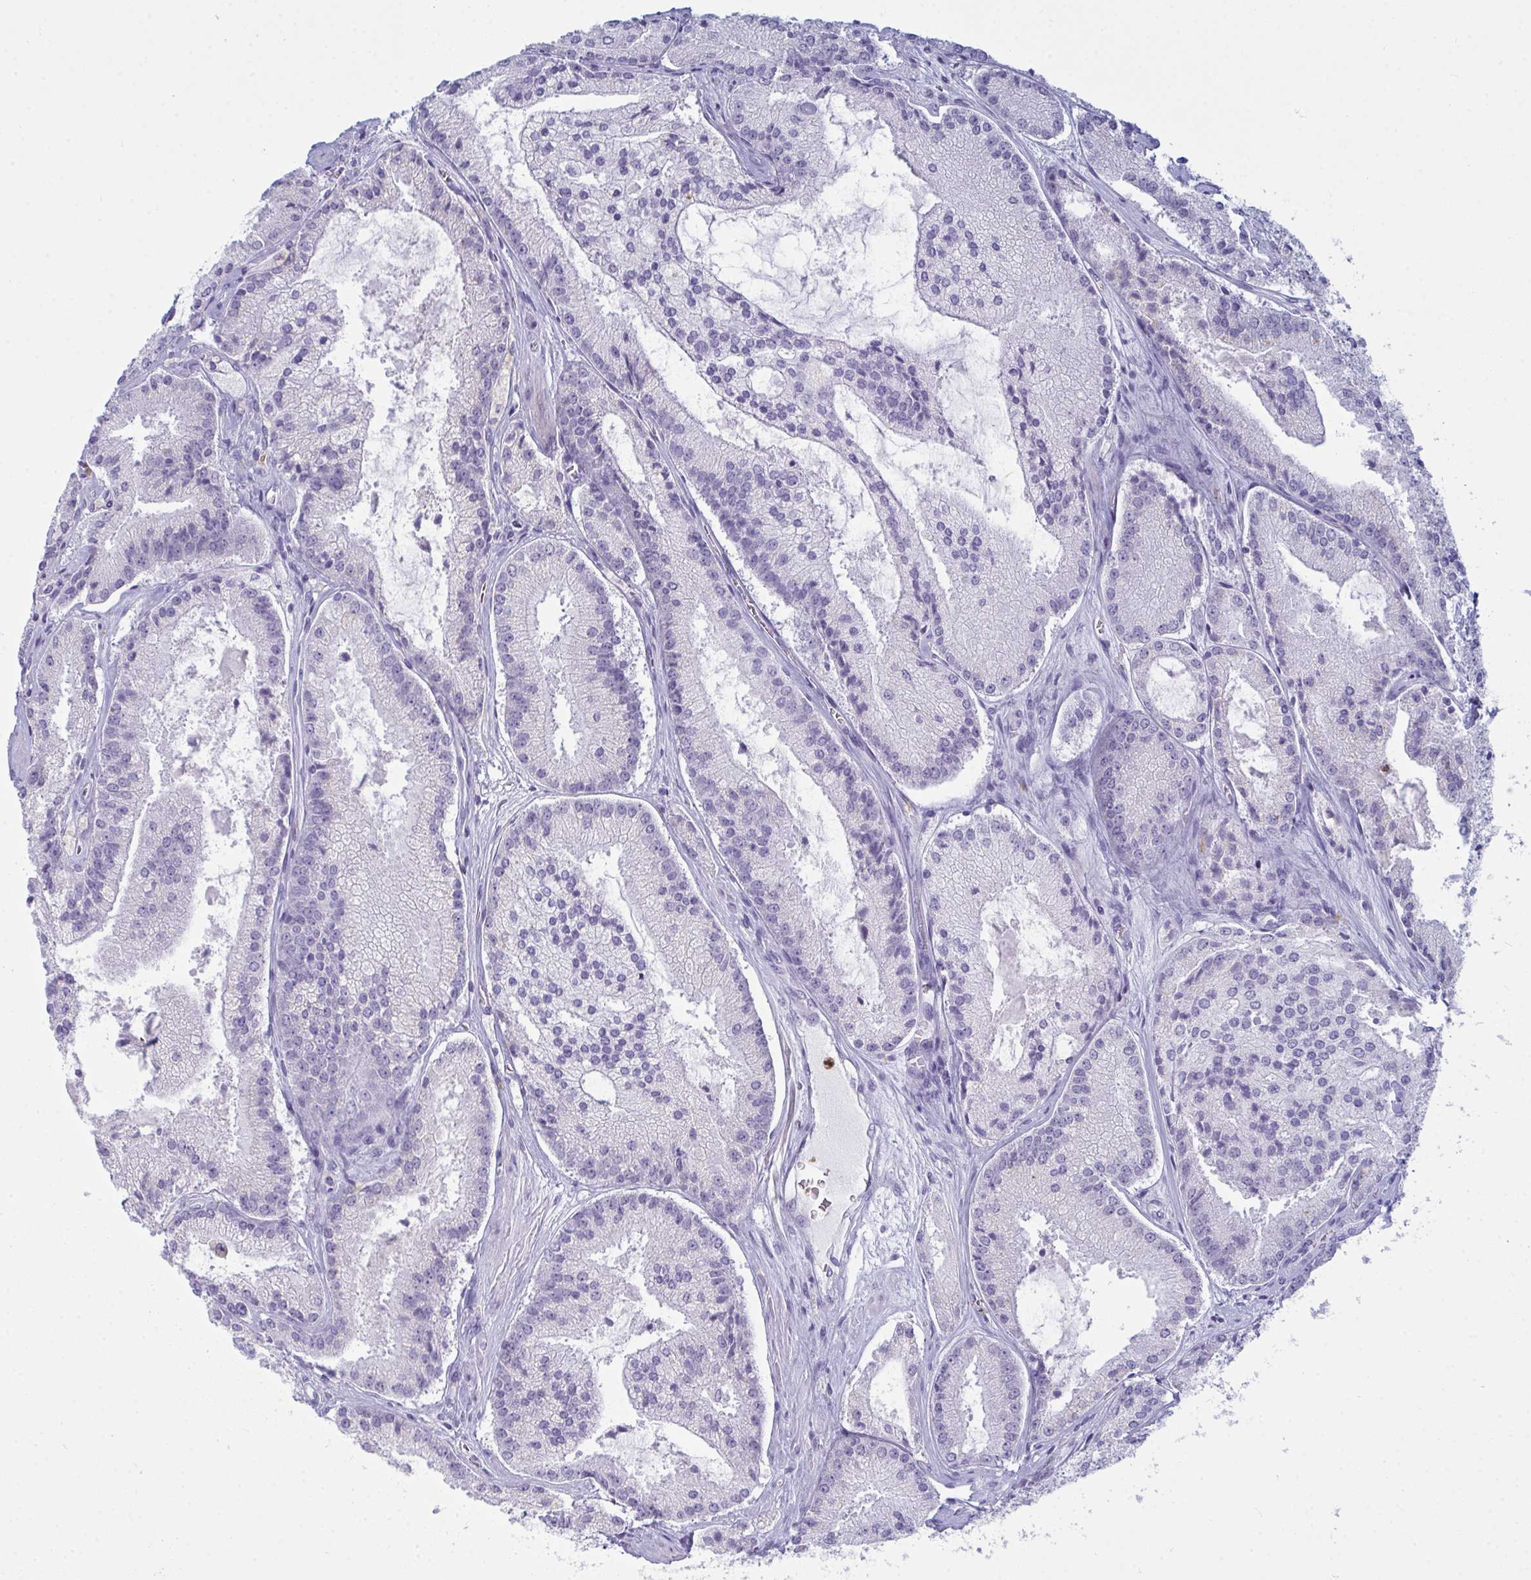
{"staining": {"intensity": "negative", "quantity": "none", "location": "none"}, "tissue": "prostate cancer", "cell_type": "Tumor cells", "image_type": "cancer", "snomed": [{"axis": "morphology", "description": "Adenocarcinoma, High grade"}, {"axis": "topography", "description": "Prostate"}], "caption": "A micrograph of prostate cancer stained for a protein displays no brown staining in tumor cells. (Brightfield microscopy of DAB (3,3'-diaminobenzidine) IHC at high magnification).", "gene": "SERPINB10", "patient": {"sex": "male", "age": 73}}